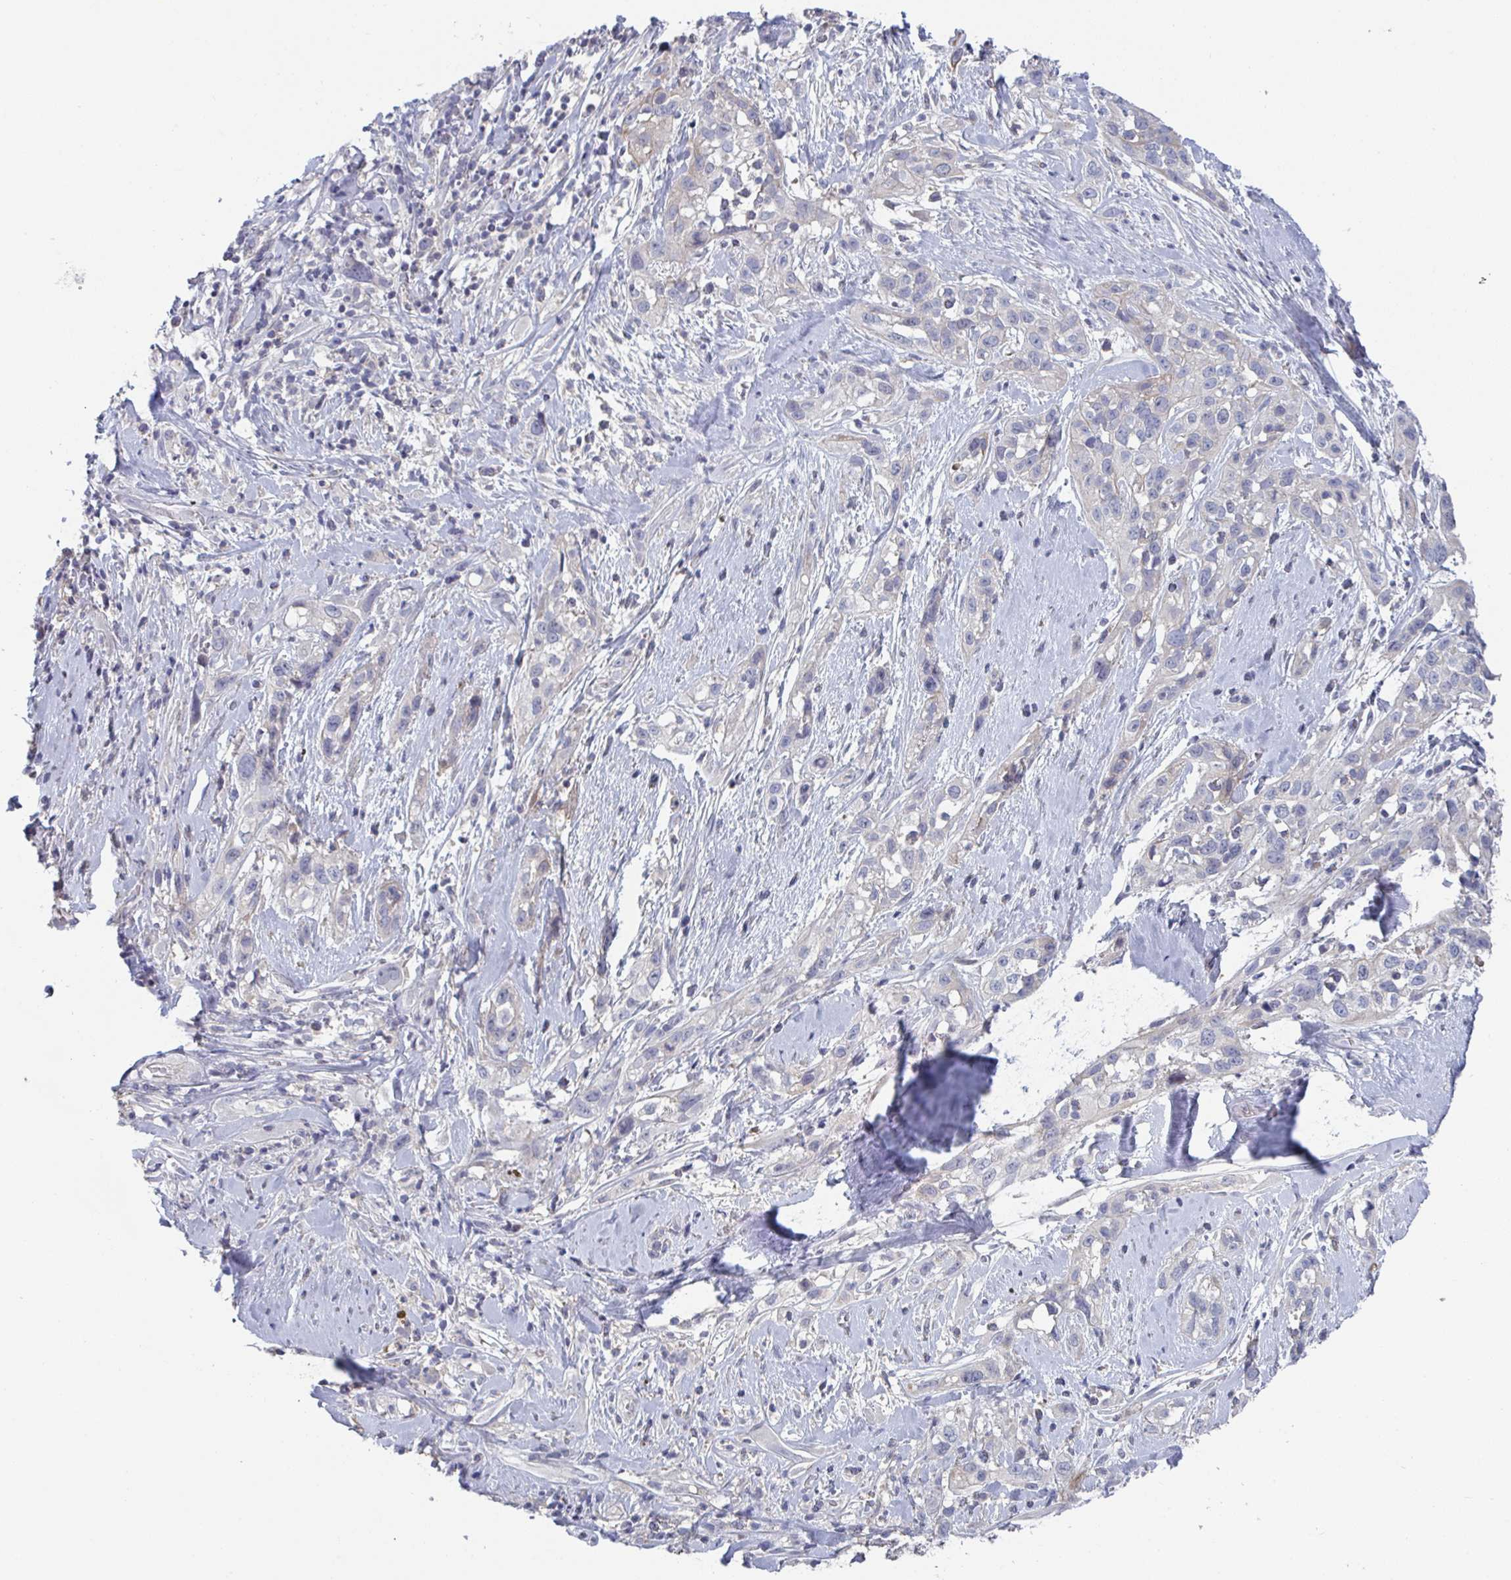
{"staining": {"intensity": "negative", "quantity": "none", "location": "none"}, "tissue": "skin cancer", "cell_type": "Tumor cells", "image_type": "cancer", "snomed": [{"axis": "morphology", "description": "Squamous cell carcinoma, NOS"}, {"axis": "topography", "description": "Skin"}], "caption": "DAB immunohistochemical staining of skin squamous cell carcinoma demonstrates no significant expression in tumor cells.", "gene": "STK26", "patient": {"sex": "male", "age": 82}}